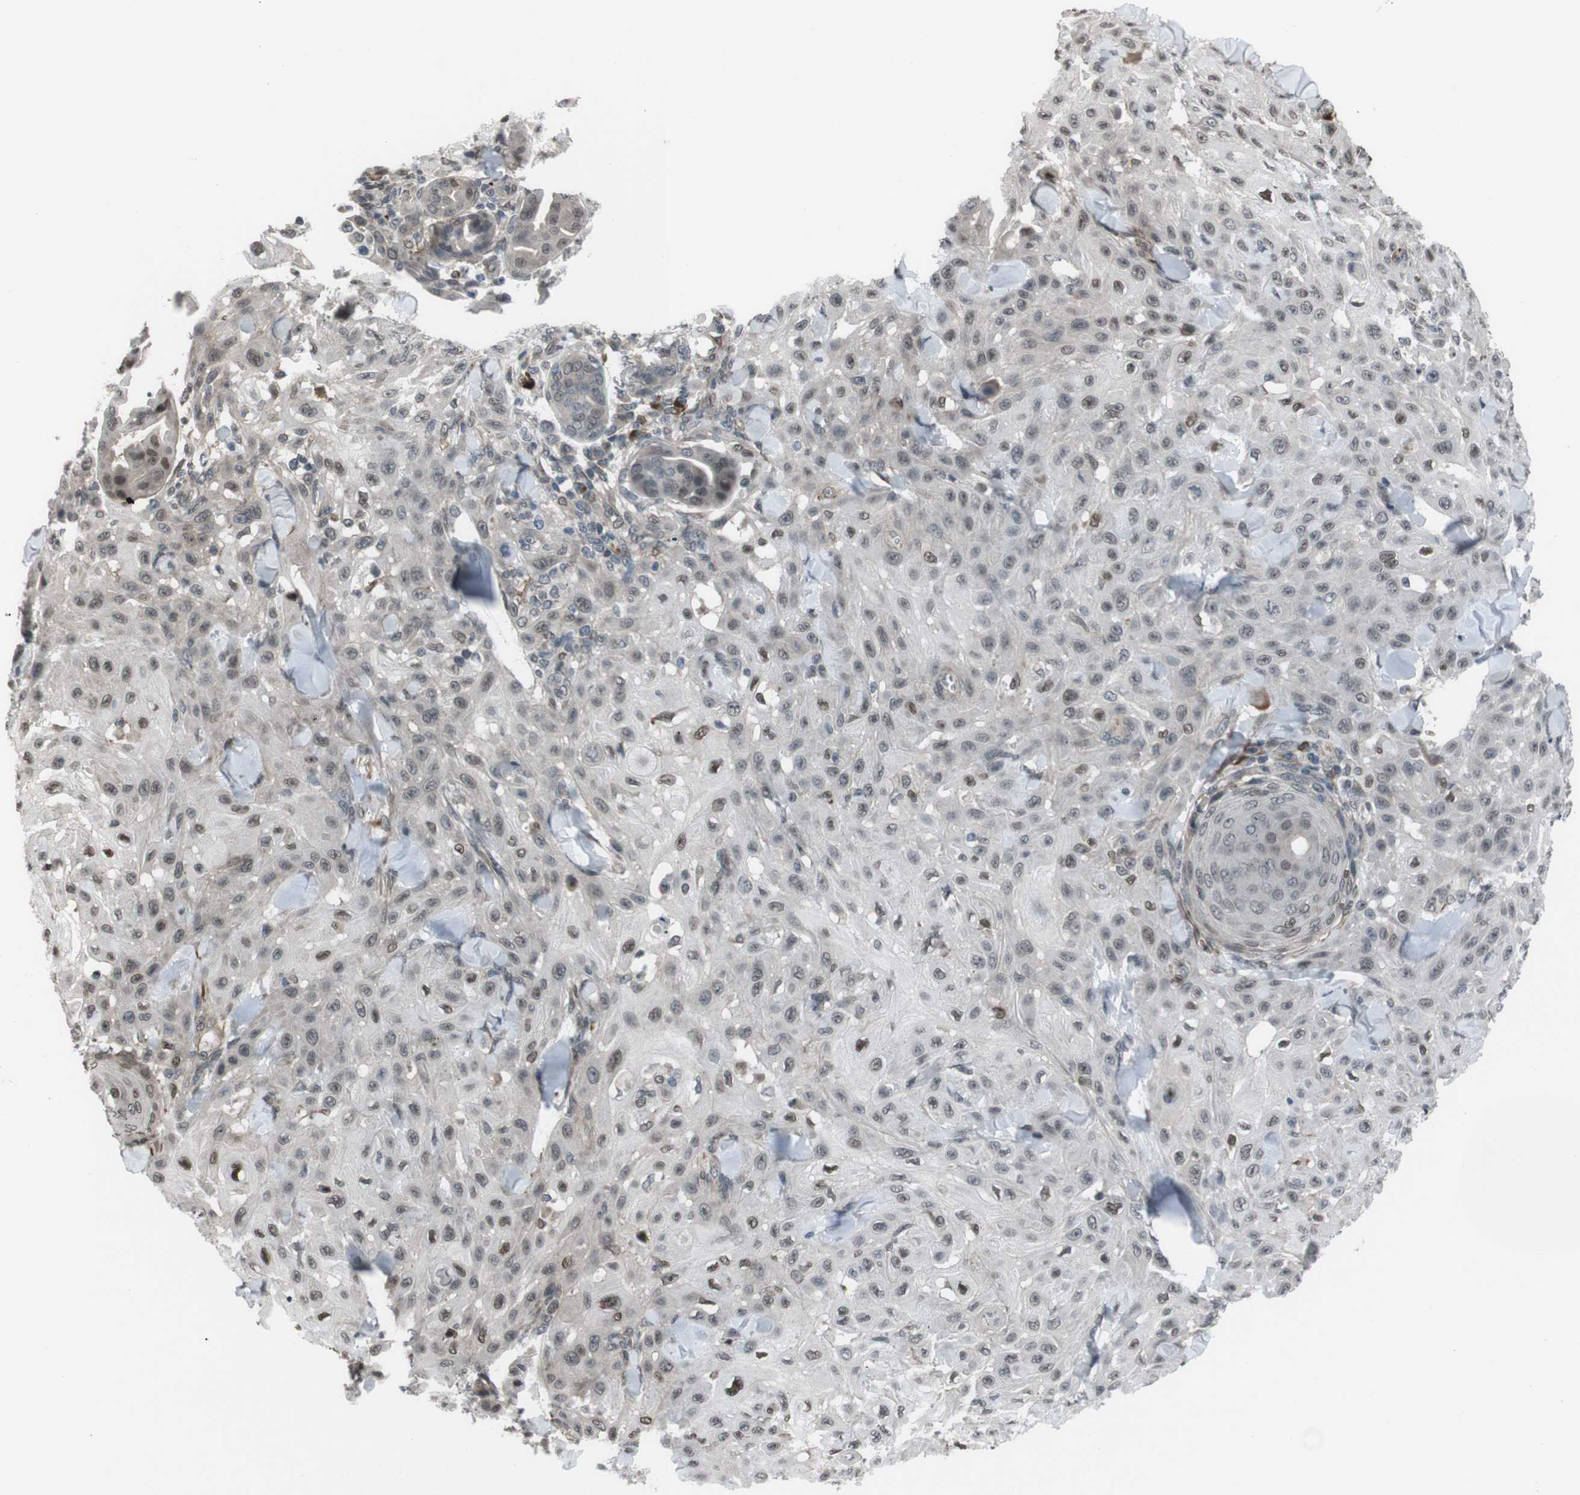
{"staining": {"intensity": "moderate", "quantity": "25%-75%", "location": "nuclear"}, "tissue": "skin cancer", "cell_type": "Tumor cells", "image_type": "cancer", "snomed": [{"axis": "morphology", "description": "Squamous cell carcinoma, NOS"}, {"axis": "topography", "description": "Skin"}], "caption": "This image displays skin squamous cell carcinoma stained with immunohistochemistry to label a protein in brown. The nuclear of tumor cells show moderate positivity for the protein. Nuclei are counter-stained blue.", "gene": "SS18L1", "patient": {"sex": "male", "age": 24}}